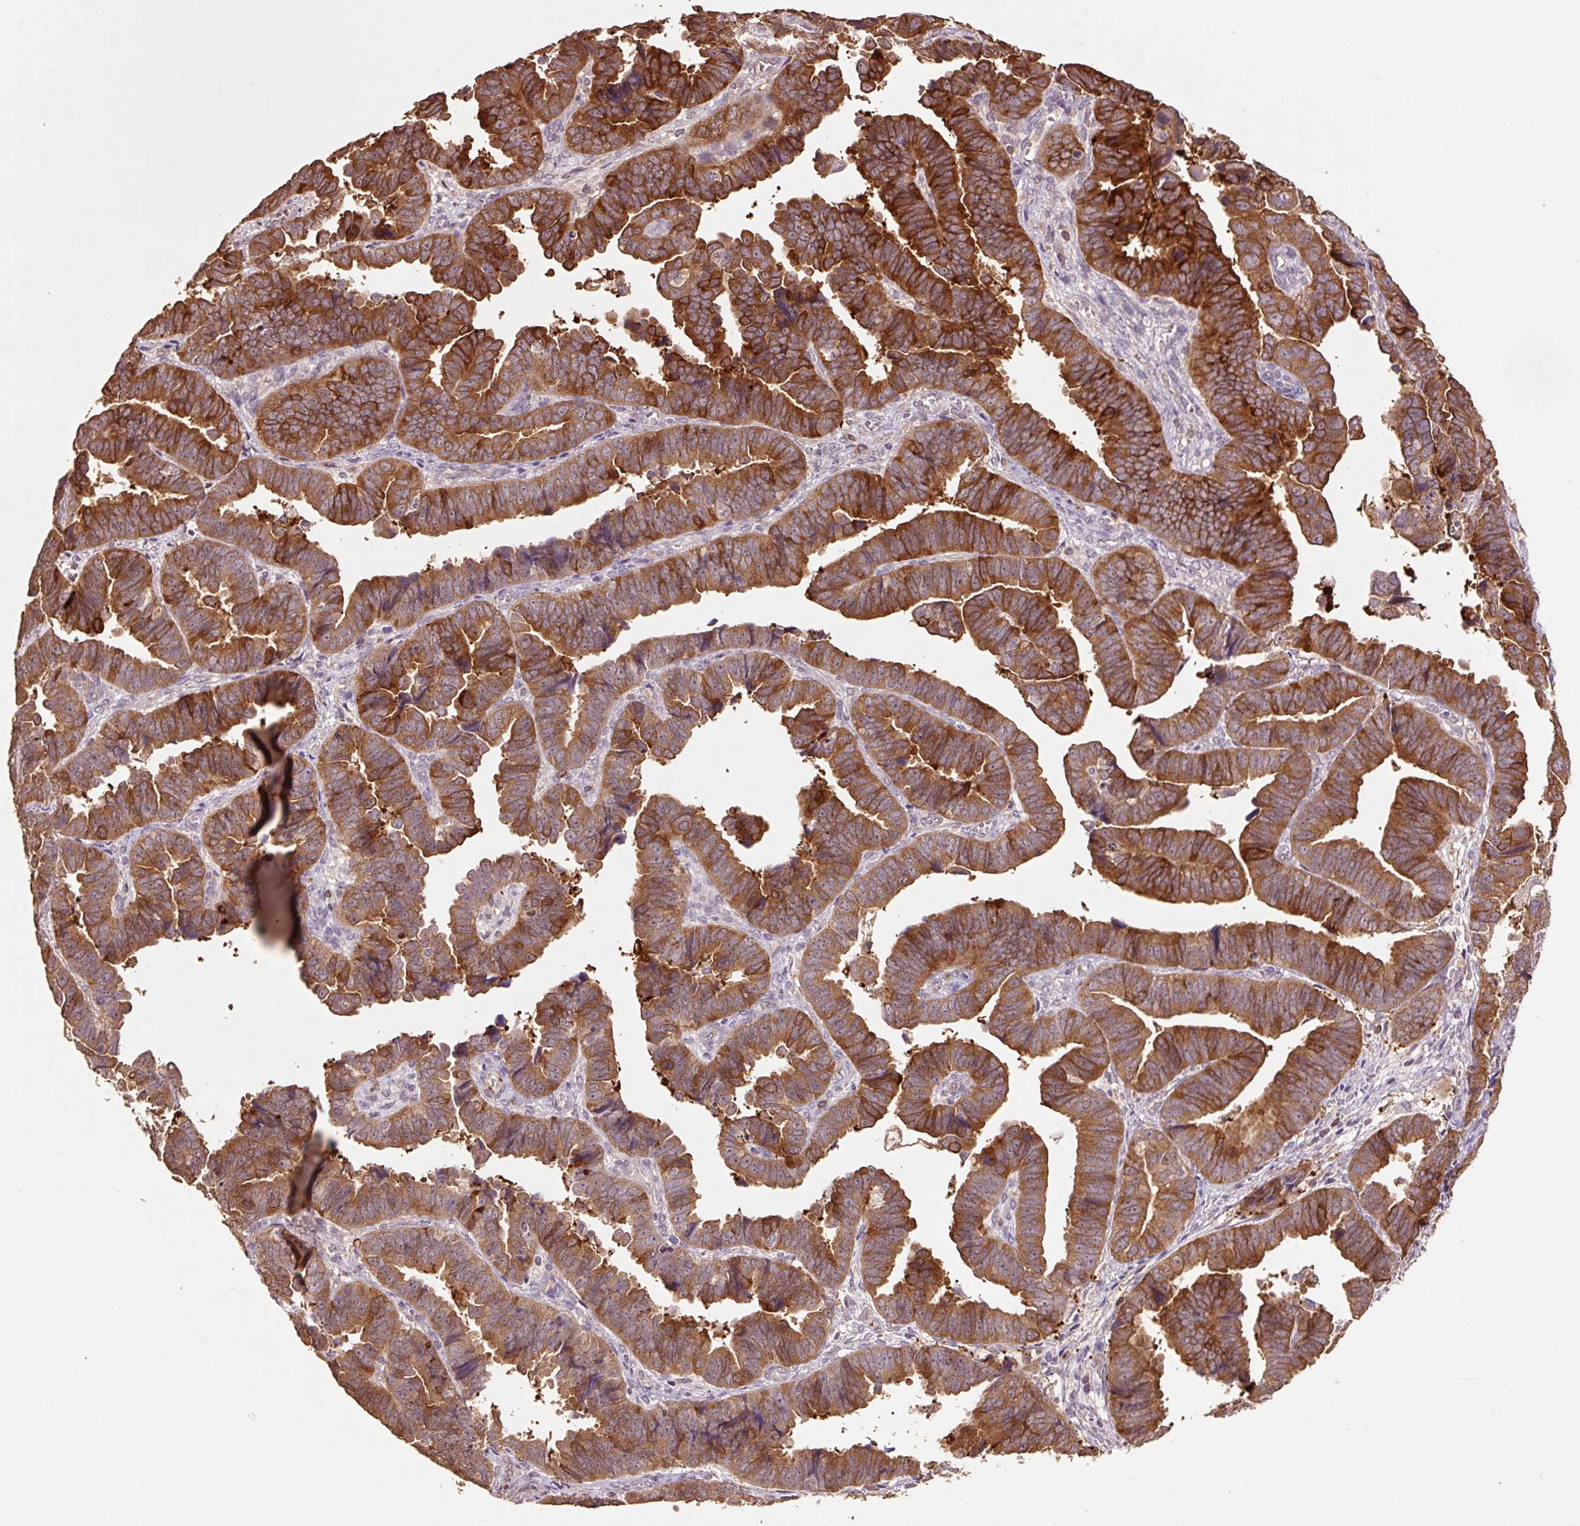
{"staining": {"intensity": "strong", "quantity": ">75%", "location": "cytoplasmic/membranous,nuclear"}, "tissue": "endometrial cancer", "cell_type": "Tumor cells", "image_type": "cancer", "snomed": [{"axis": "morphology", "description": "Adenocarcinoma, NOS"}, {"axis": "topography", "description": "Endometrium"}], "caption": "Protein staining of endometrial cancer tissue shows strong cytoplasmic/membranous and nuclear staining in about >75% of tumor cells.", "gene": "HERC2", "patient": {"sex": "female", "age": 75}}